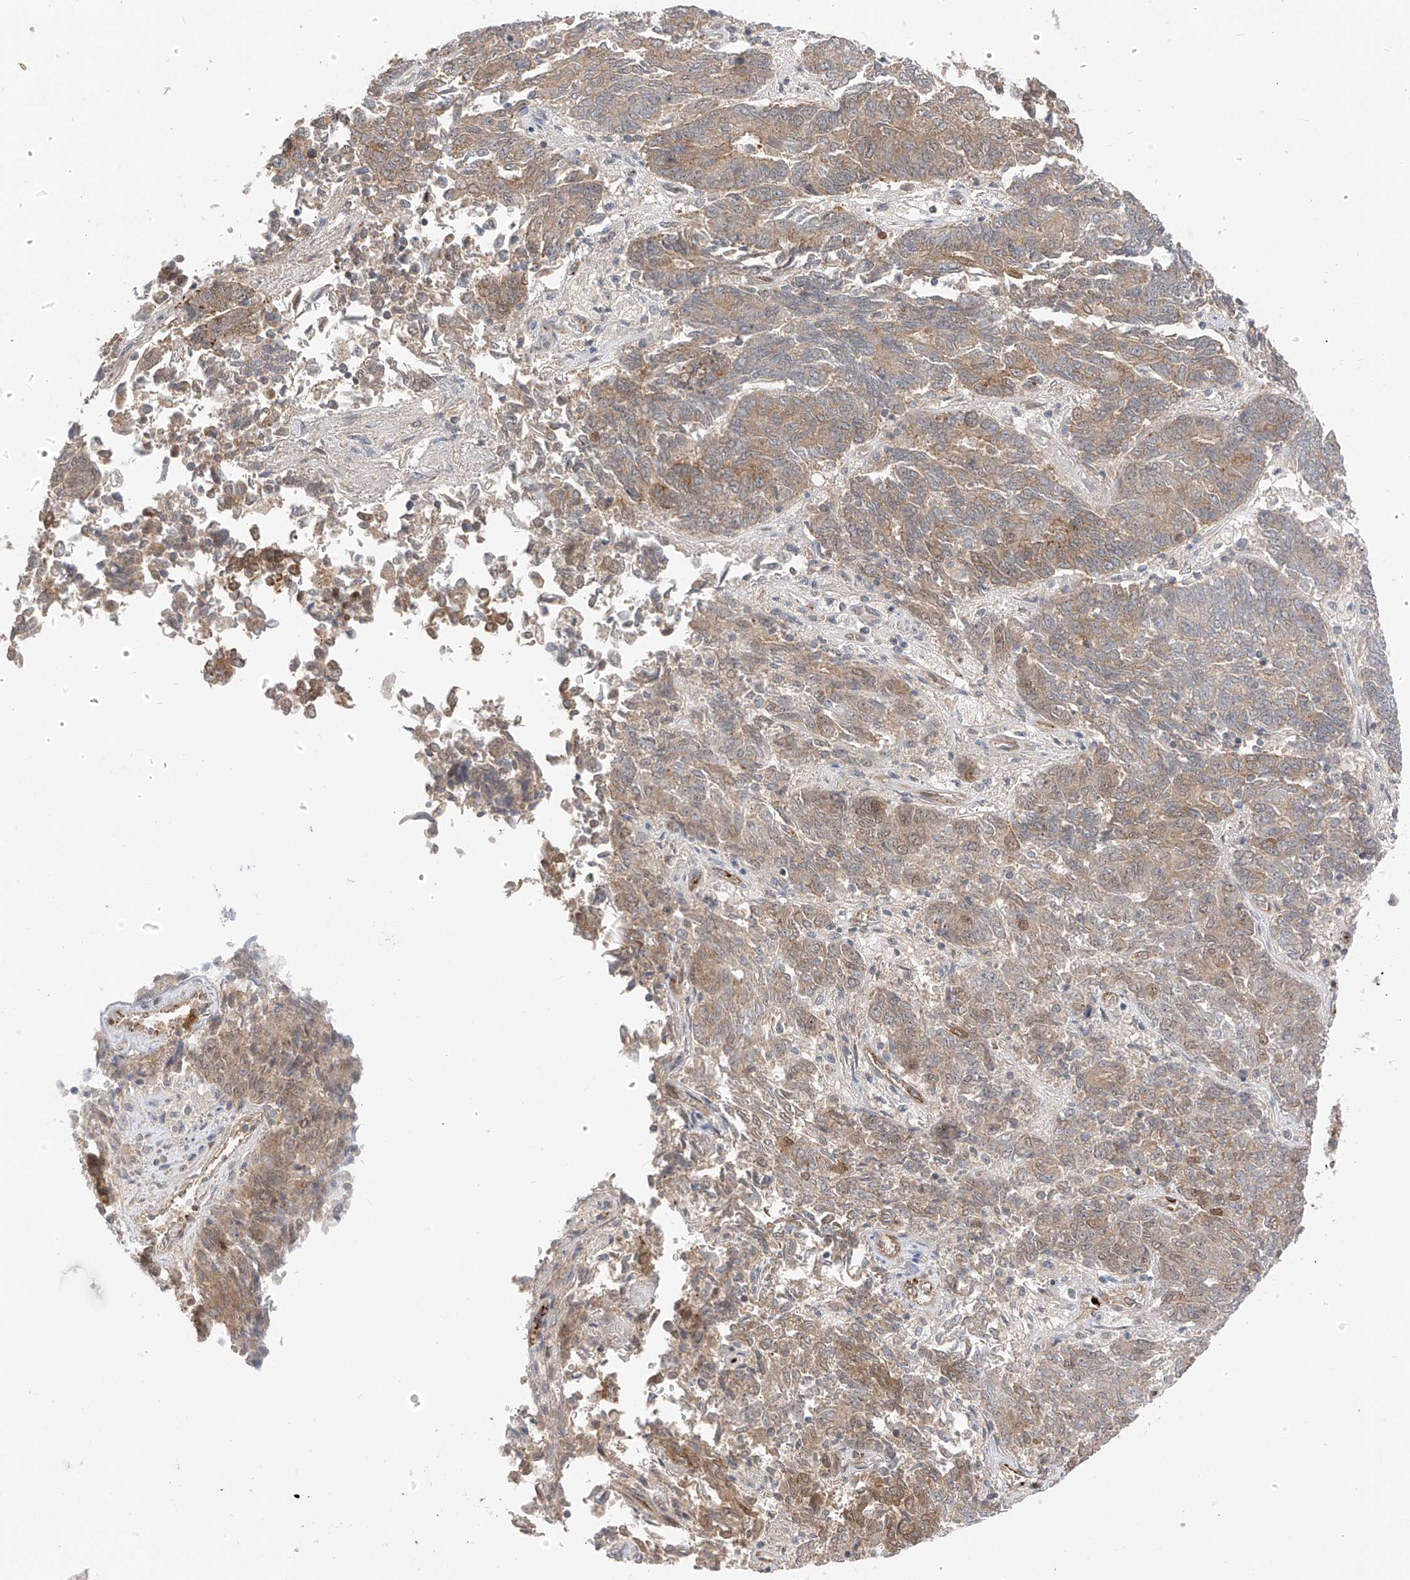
{"staining": {"intensity": "weak", "quantity": ">75%", "location": "cytoplasmic/membranous"}, "tissue": "endometrial cancer", "cell_type": "Tumor cells", "image_type": "cancer", "snomed": [{"axis": "morphology", "description": "Adenocarcinoma, NOS"}, {"axis": "topography", "description": "Endometrium"}], "caption": "Tumor cells exhibit weak cytoplasmic/membranous staining in approximately >75% of cells in endometrial adenocarcinoma.", "gene": "MRTFA", "patient": {"sex": "female", "age": 80}}